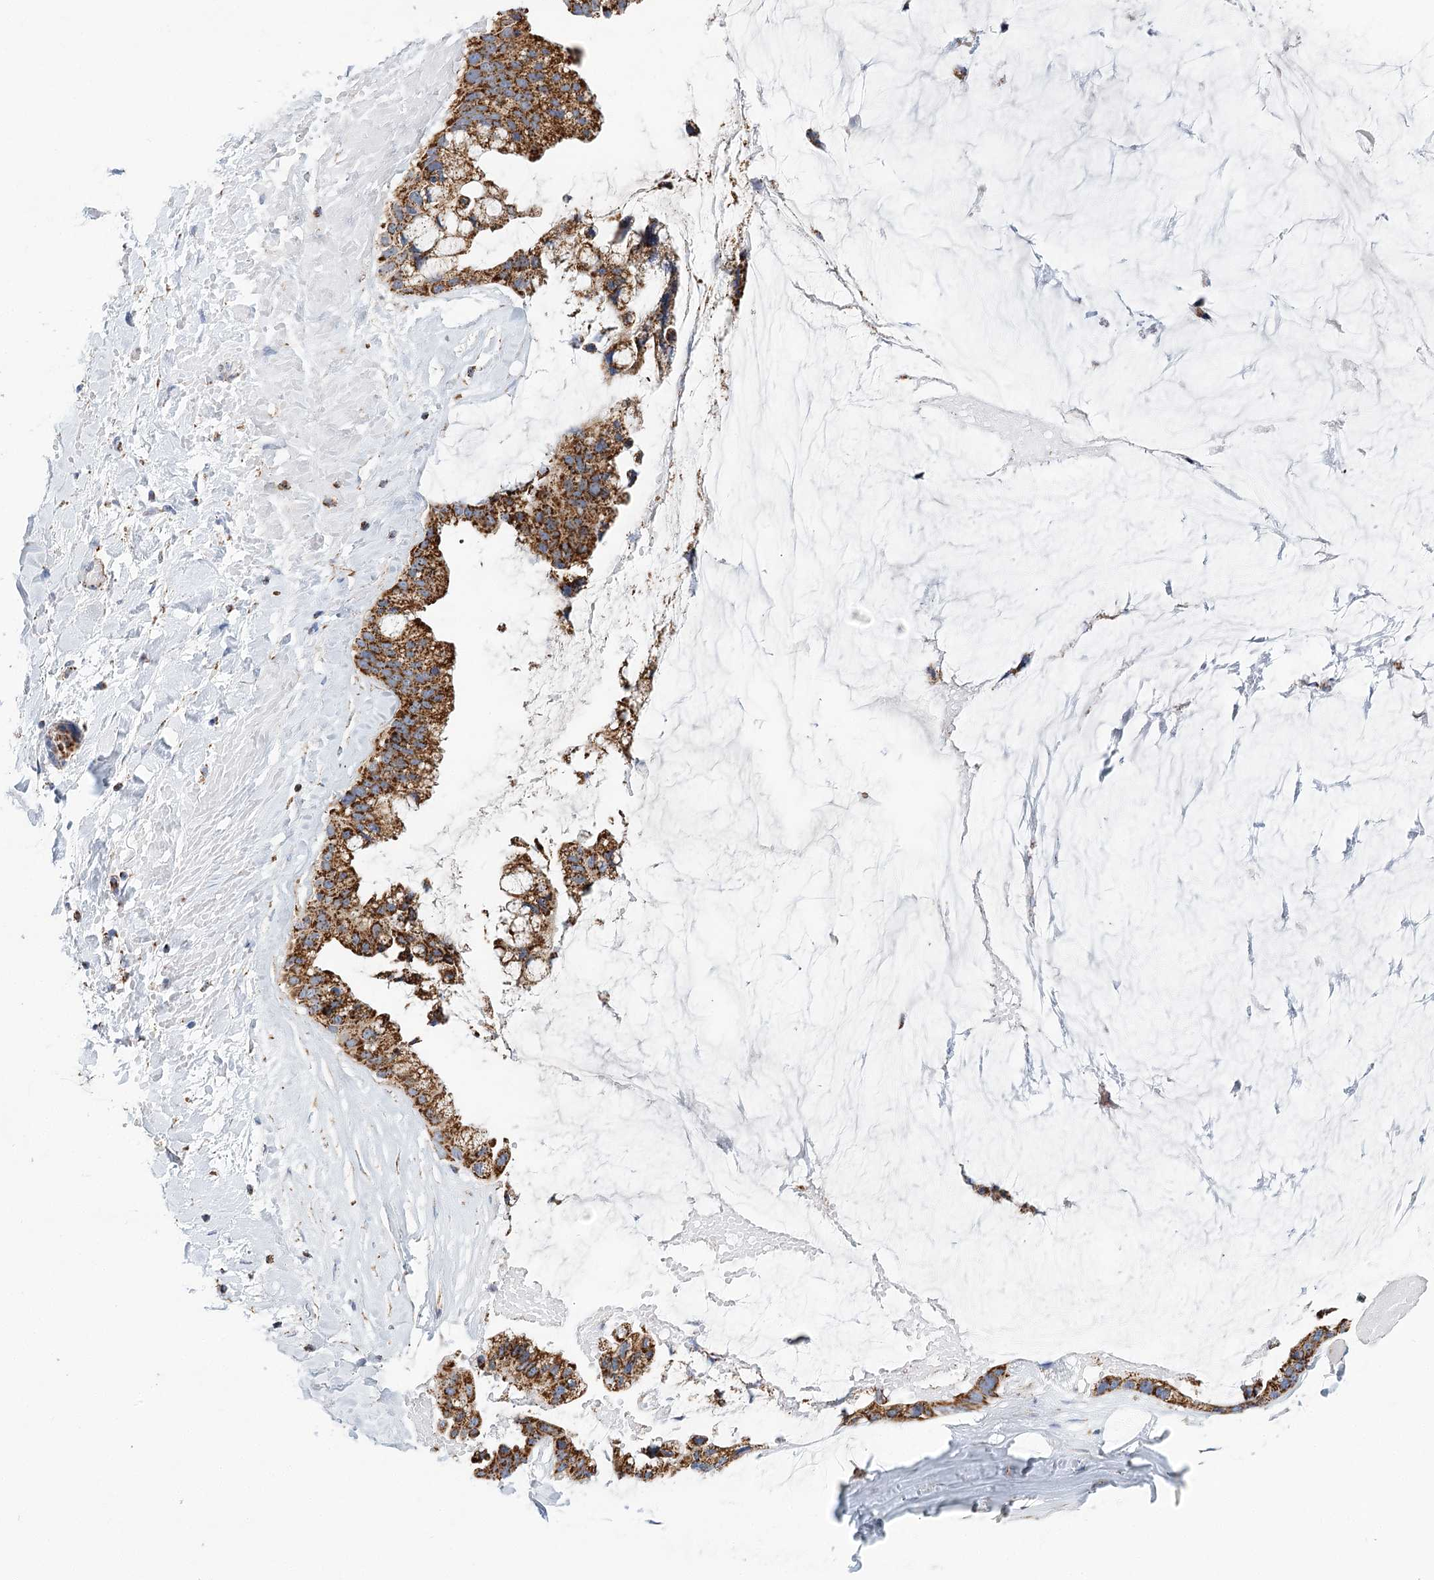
{"staining": {"intensity": "strong", "quantity": ">75%", "location": "cytoplasmic/membranous"}, "tissue": "ovarian cancer", "cell_type": "Tumor cells", "image_type": "cancer", "snomed": [{"axis": "morphology", "description": "Cystadenocarcinoma, mucinous, NOS"}, {"axis": "topography", "description": "Ovary"}], "caption": "The histopathology image displays a brown stain indicating the presence of a protein in the cytoplasmic/membranous of tumor cells in mucinous cystadenocarcinoma (ovarian).", "gene": "LSS", "patient": {"sex": "female", "age": 39}}